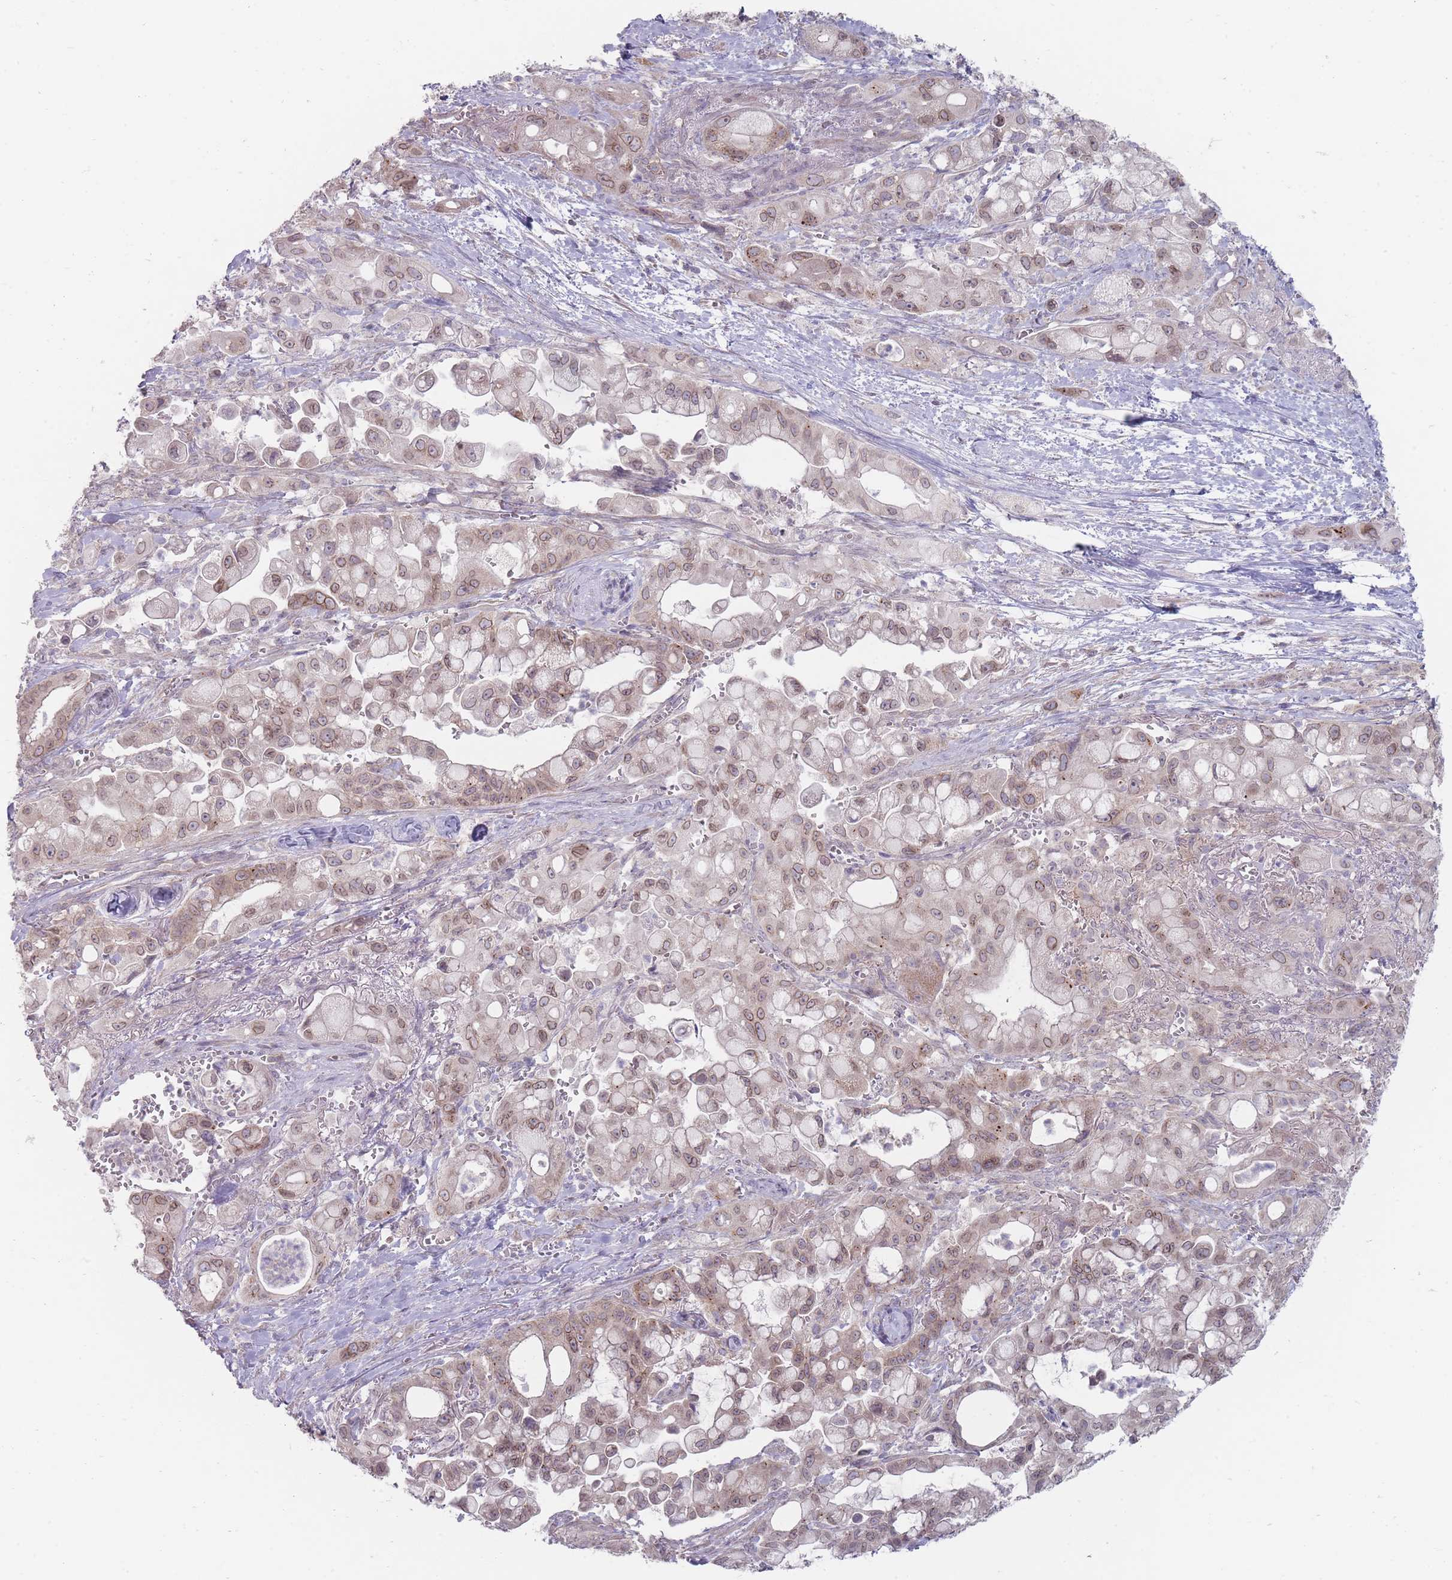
{"staining": {"intensity": "moderate", "quantity": ">75%", "location": "cytoplasmic/membranous,nuclear"}, "tissue": "pancreatic cancer", "cell_type": "Tumor cells", "image_type": "cancer", "snomed": [{"axis": "morphology", "description": "Adenocarcinoma, NOS"}, {"axis": "topography", "description": "Pancreas"}], "caption": "Tumor cells reveal medium levels of moderate cytoplasmic/membranous and nuclear expression in approximately >75% of cells in pancreatic adenocarcinoma.", "gene": "PCDH12", "patient": {"sex": "male", "age": 68}}